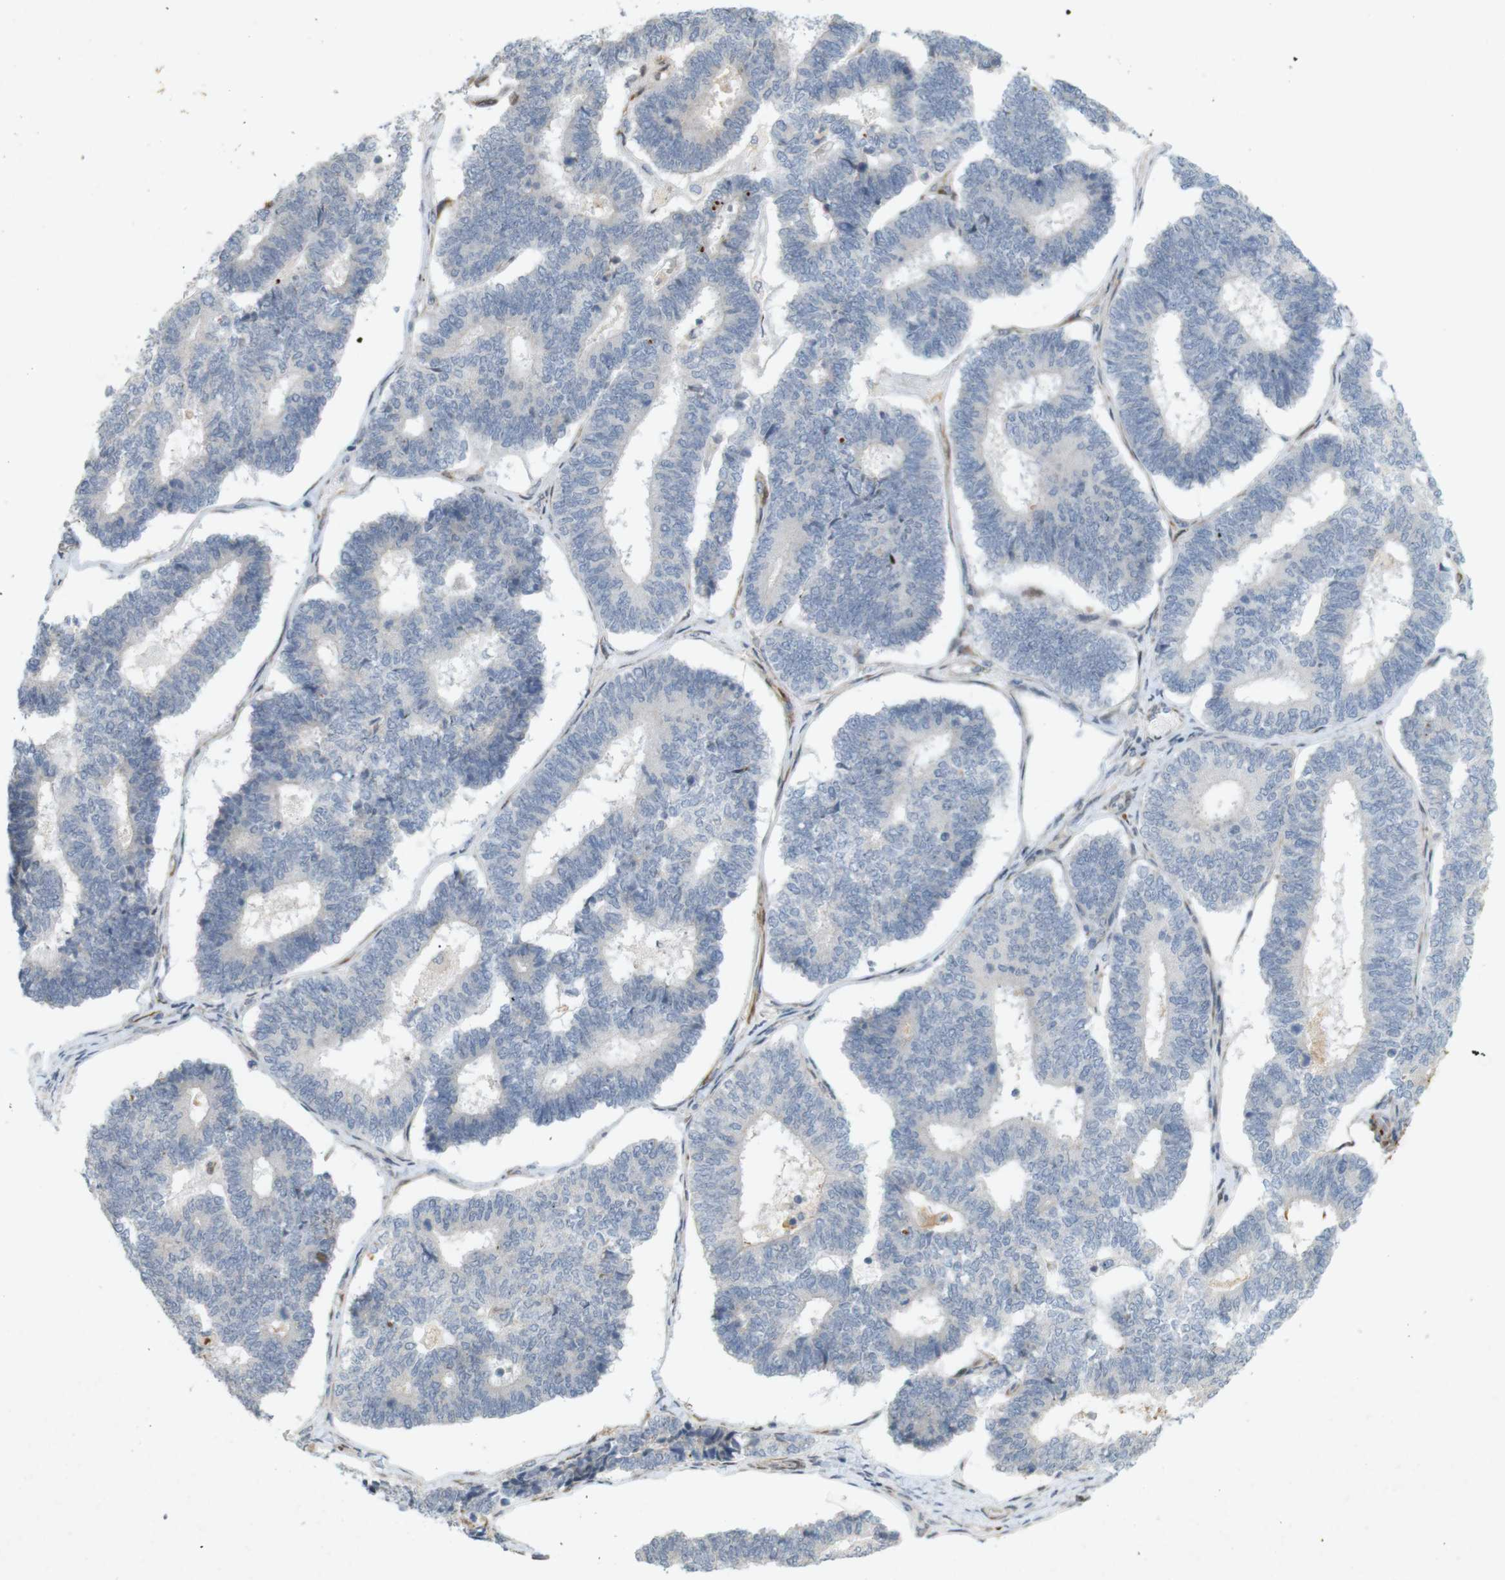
{"staining": {"intensity": "negative", "quantity": "none", "location": "none"}, "tissue": "endometrial cancer", "cell_type": "Tumor cells", "image_type": "cancer", "snomed": [{"axis": "morphology", "description": "Adenocarcinoma, NOS"}, {"axis": "topography", "description": "Endometrium"}], "caption": "DAB immunohistochemical staining of human endometrial cancer (adenocarcinoma) exhibits no significant expression in tumor cells.", "gene": "PPP1R14A", "patient": {"sex": "female", "age": 70}}